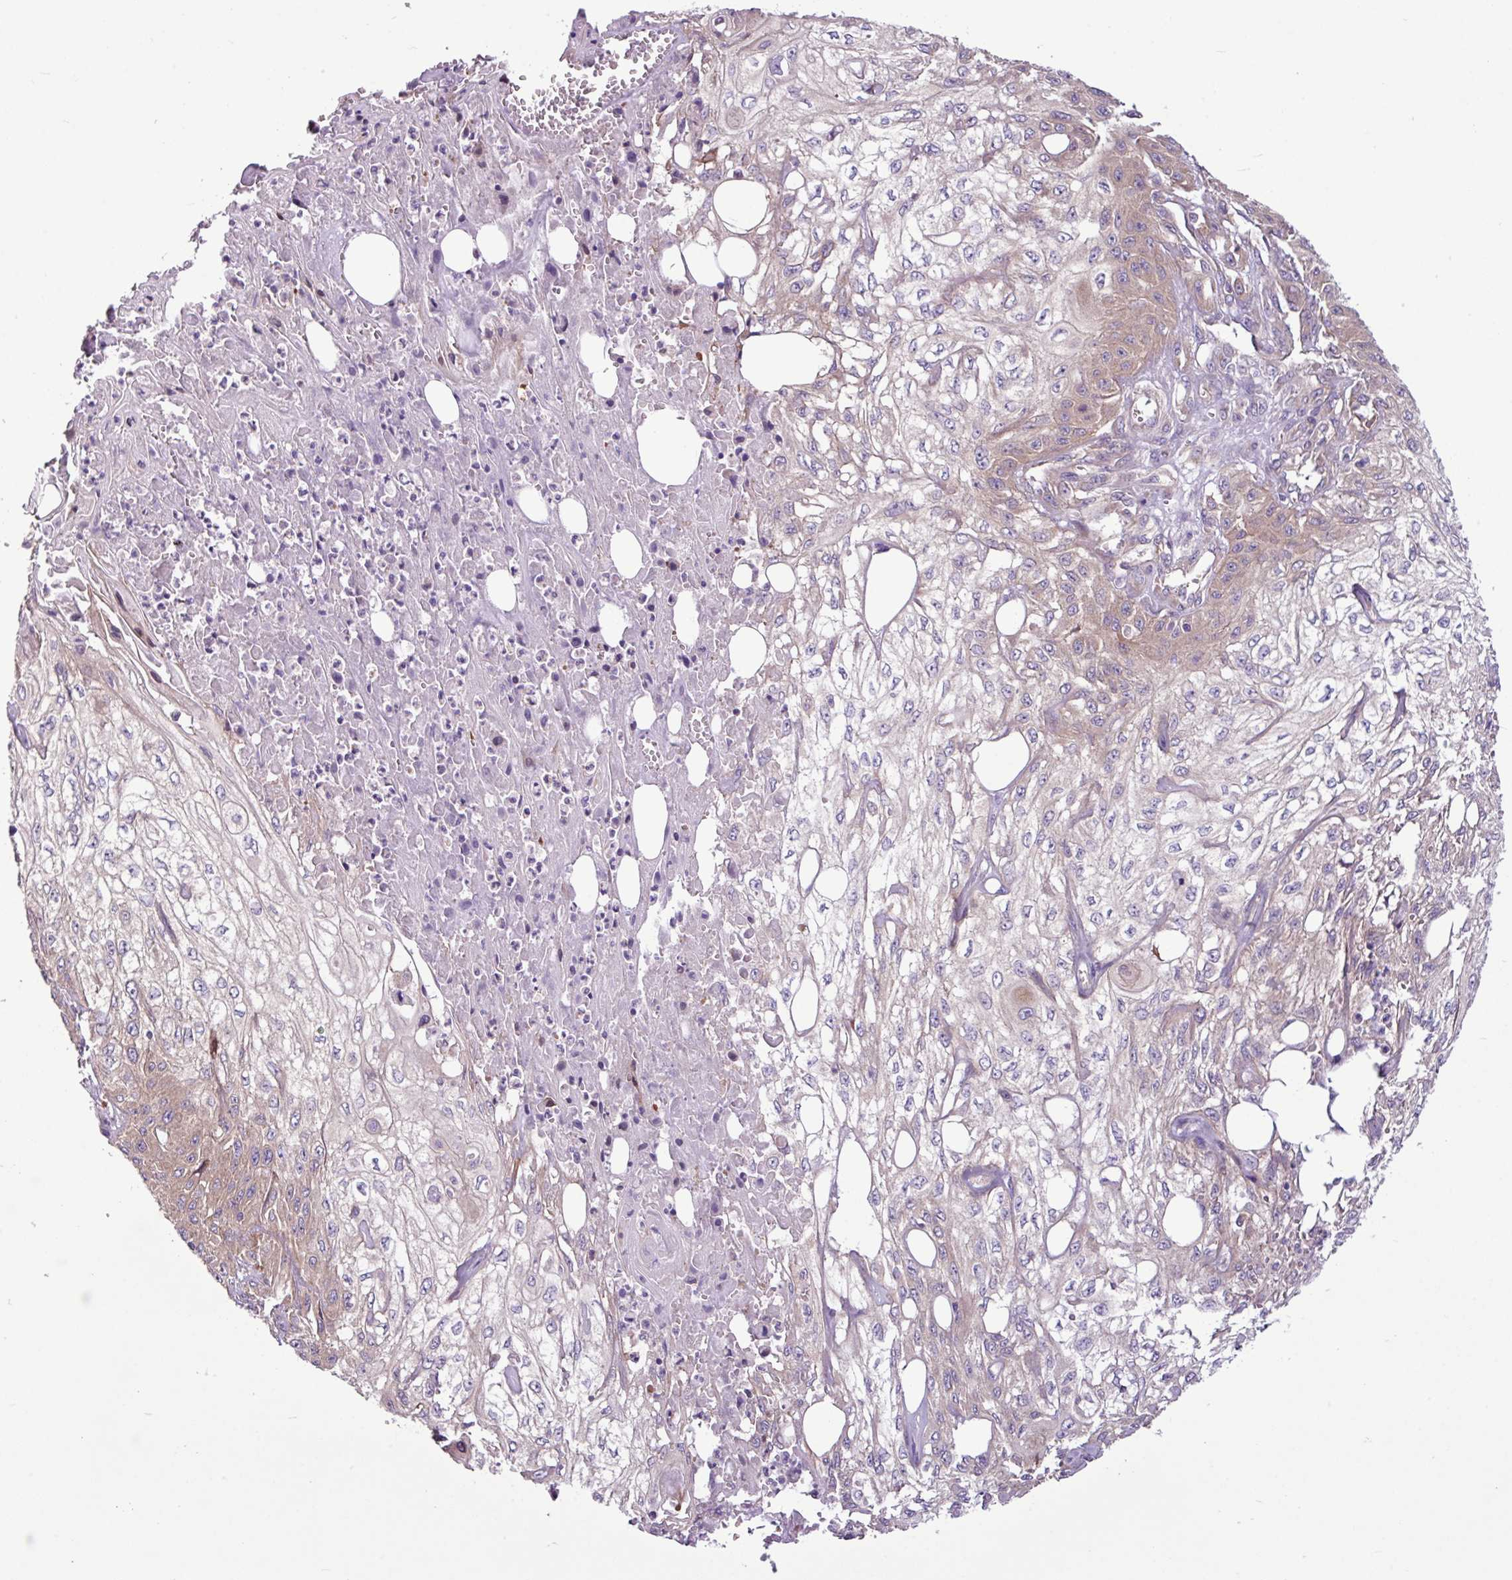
{"staining": {"intensity": "moderate", "quantity": "<25%", "location": "cytoplasmic/membranous"}, "tissue": "skin cancer", "cell_type": "Tumor cells", "image_type": "cancer", "snomed": [{"axis": "morphology", "description": "Squamous cell carcinoma, NOS"}, {"axis": "morphology", "description": "Squamous cell carcinoma, metastatic, NOS"}, {"axis": "topography", "description": "Skin"}, {"axis": "topography", "description": "Lymph node"}], "caption": "High-magnification brightfield microscopy of squamous cell carcinoma (skin) stained with DAB (3,3'-diaminobenzidine) (brown) and counterstained with hematoxylin (blue). tumor cells exhibit moderate cytoplasmic/membranous staining is identified in approximately<25% of cells.", "gene": "MROH2A", "patient": {"sex": "male", "age": 75}}